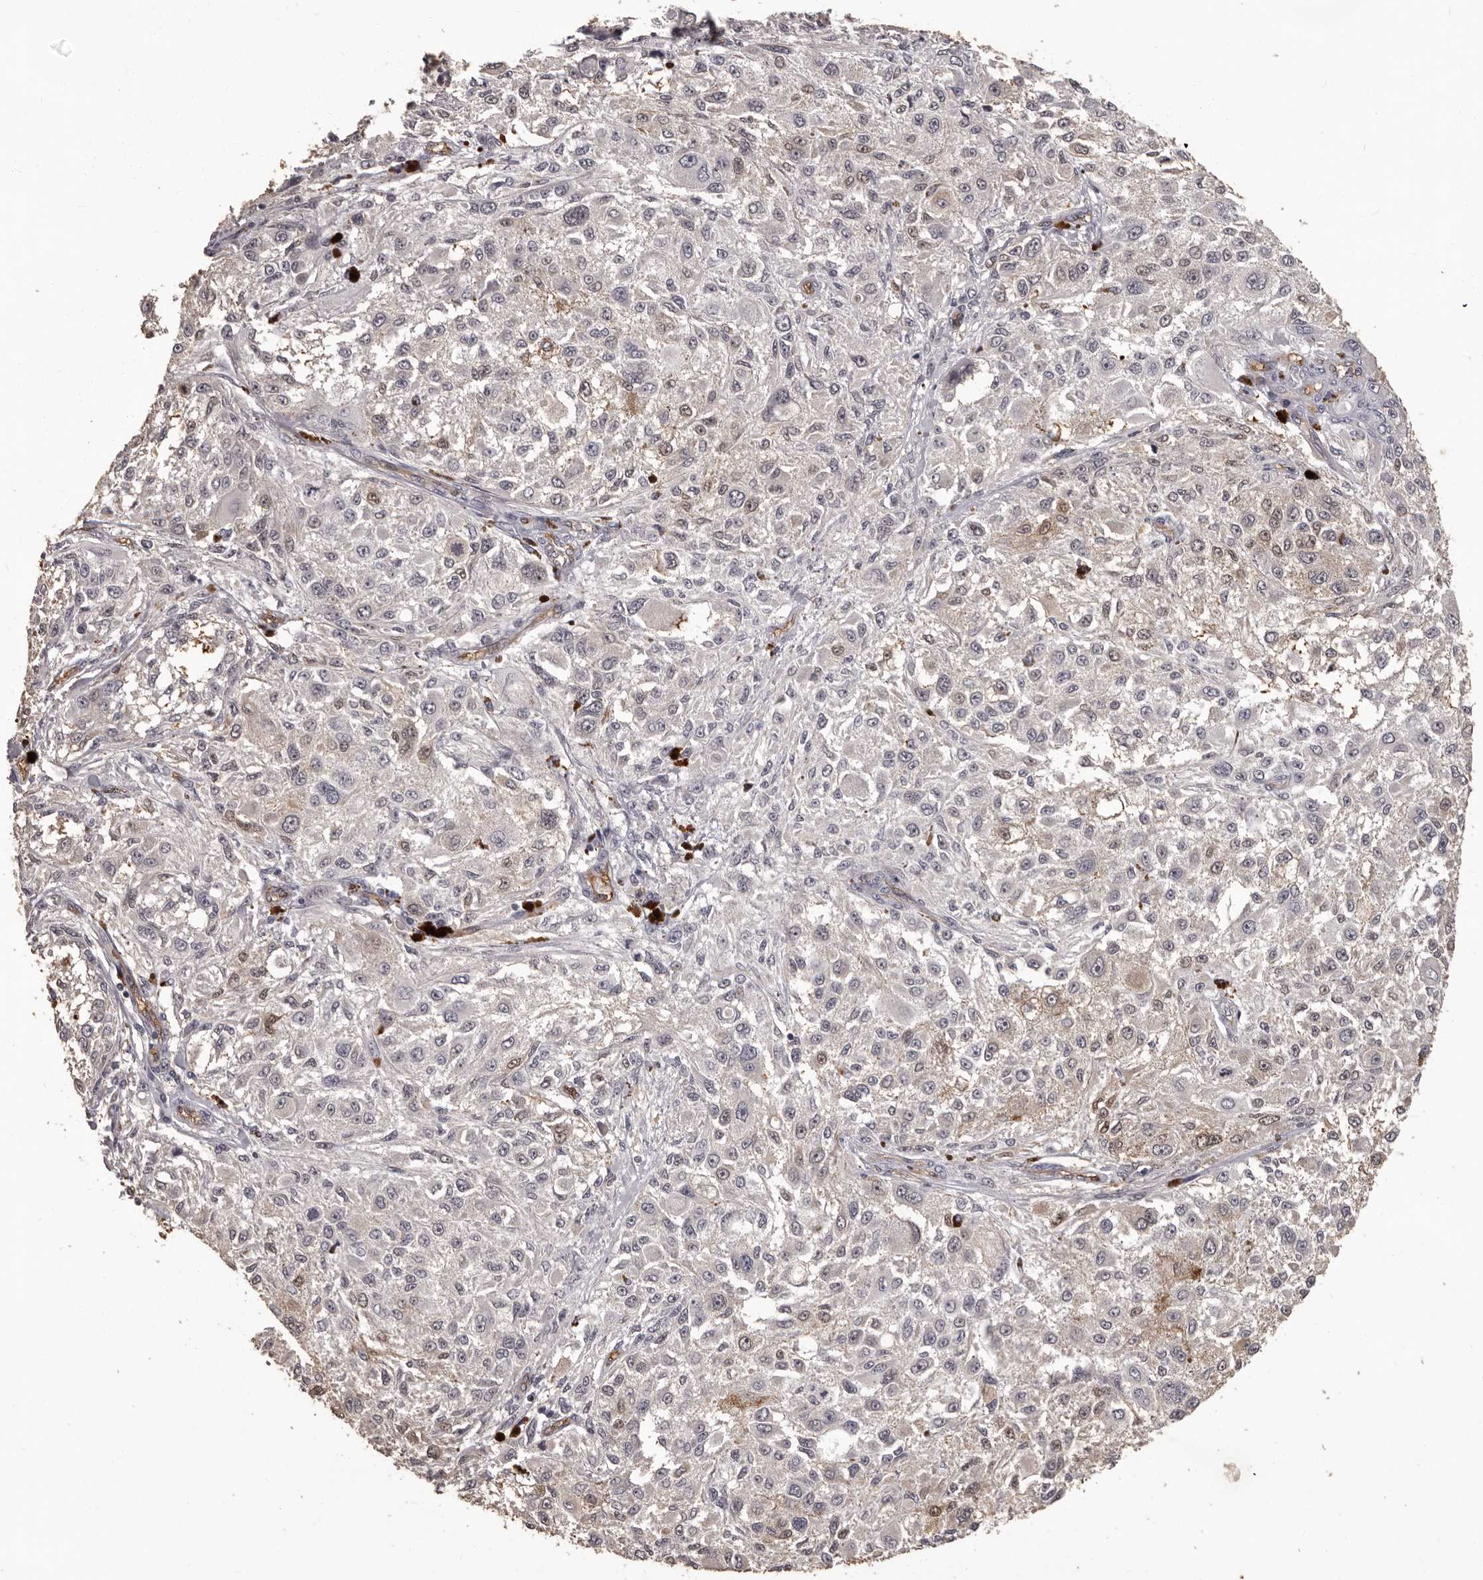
{"staining": {"intensity": "negative", "quantity": "none", "location": "none"}, "tissue": "melanoma", "cell_type": "Tumor cells", "image_type": "cancer", "snomed": [{"axis": "morphology", "description": "Necrosis, NOS"}, {"axis": "morphology", "description": "Malignant melanoma, NOS"}, {"axis": "topography", "description": "Skin"}], "caption": "IHC of malignant melanoma shows no staining in tumor cells.", "gene": "GPR78", "patient": {"sex": "female", "age": 87}}